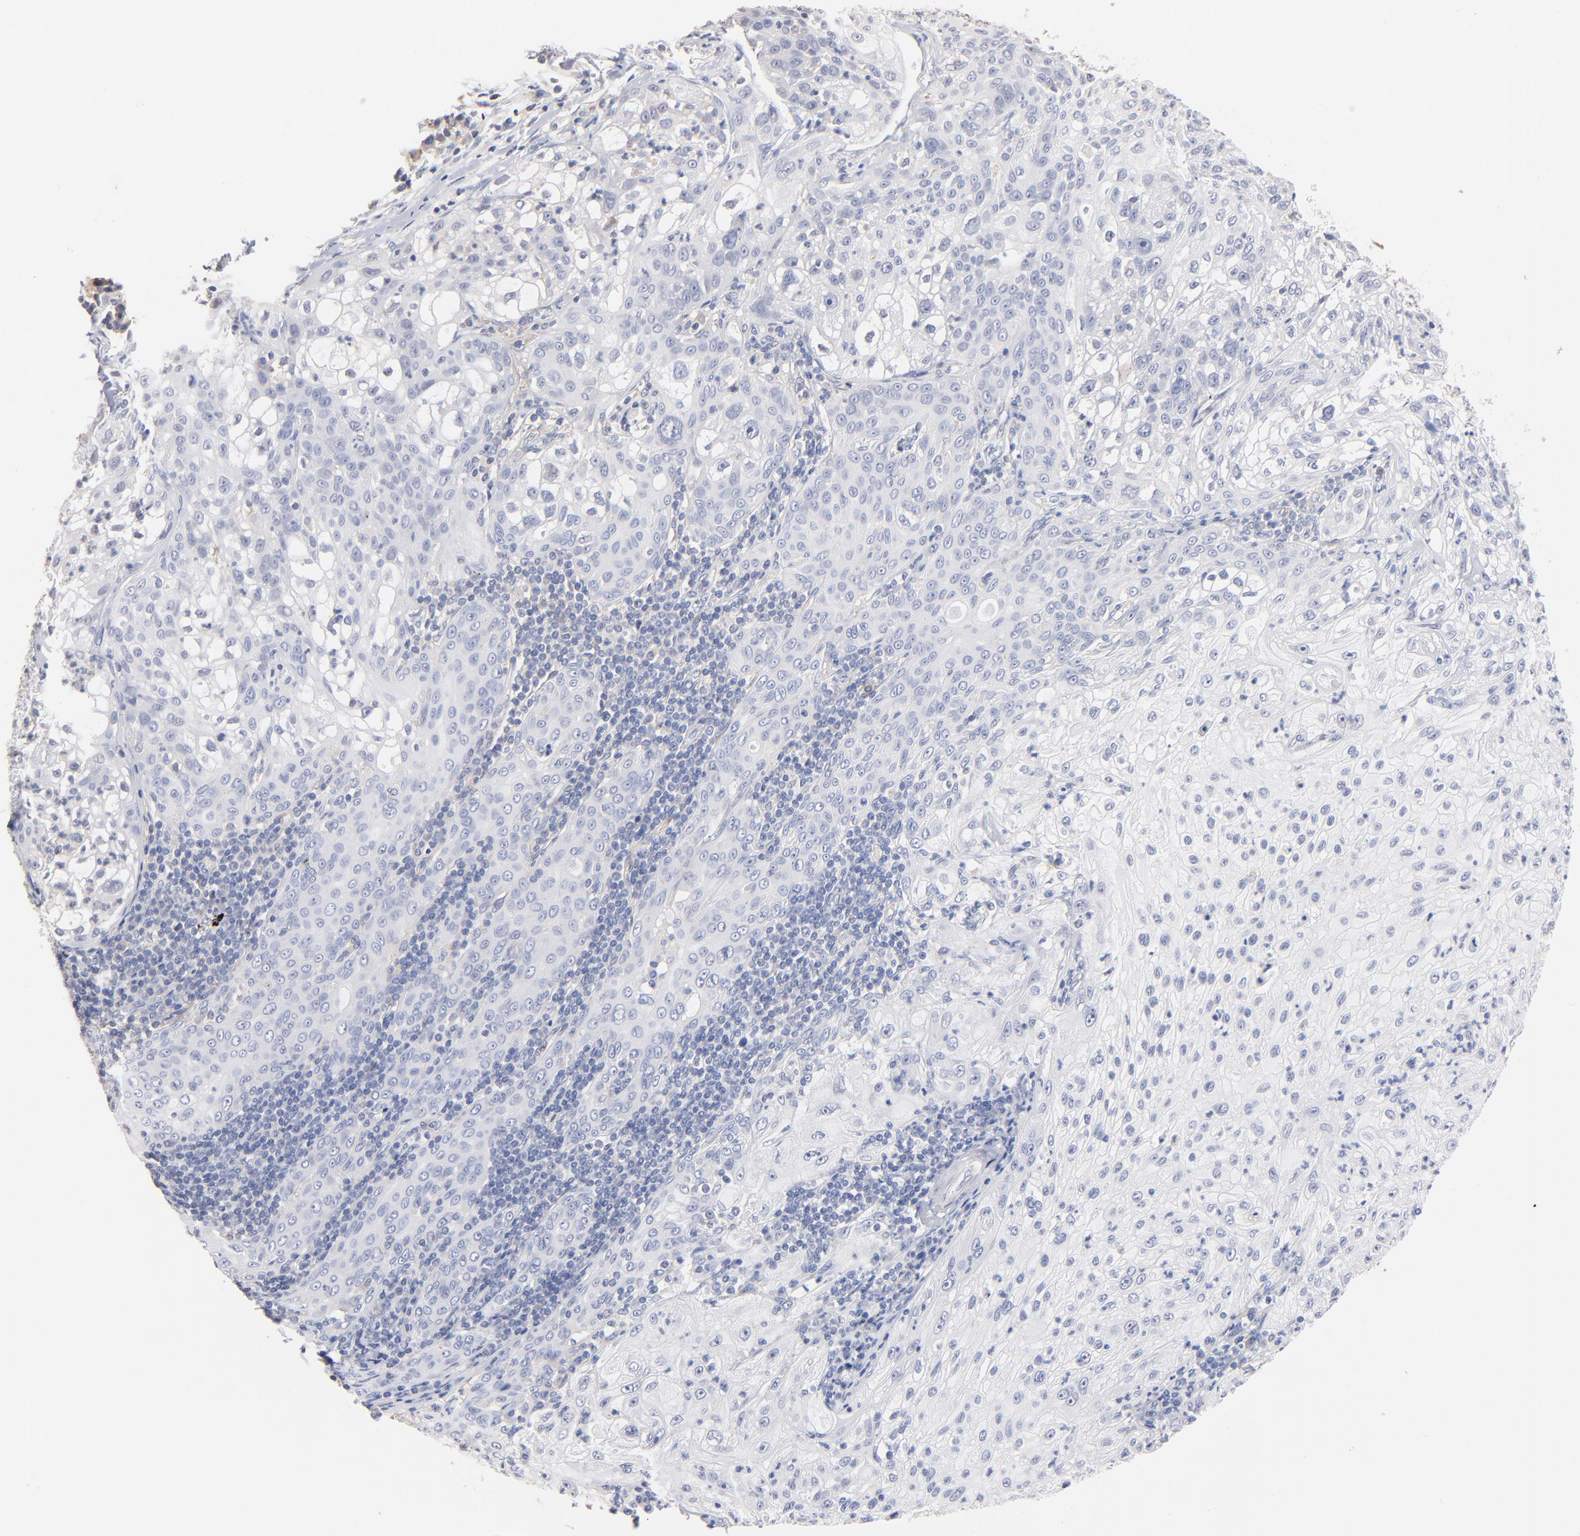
{"staining": {"intensity": "negative", "quantity": "none", "location": "none"}, "tissue": "lung cancer", "cell_type": "Tumor cells", "image_type": "cancer", "snomed": [{"axis": "morphology", "description": "Inflammation, NOS"}, {"axis": "morphology", "description": "Squamous cell carcinoma, NOS"}, {"axis": "topography", "description": "Lymph node"}, {"axis": "topography", "description": "Soft tissue"}, {"axis": "topography", "description": "Lung"}], "caption": "IHC of lung cancer exhibits no staining in tumor cells. The staining was performed using DAB (3,3'-diaminobenzidine) to visualize the protein expression in brown, while the nuclei were stained in blue with hematoxylin (Magnification: 20x).", "gene": "ITGA8", "patient": {"sex": "male", "age": 66}}